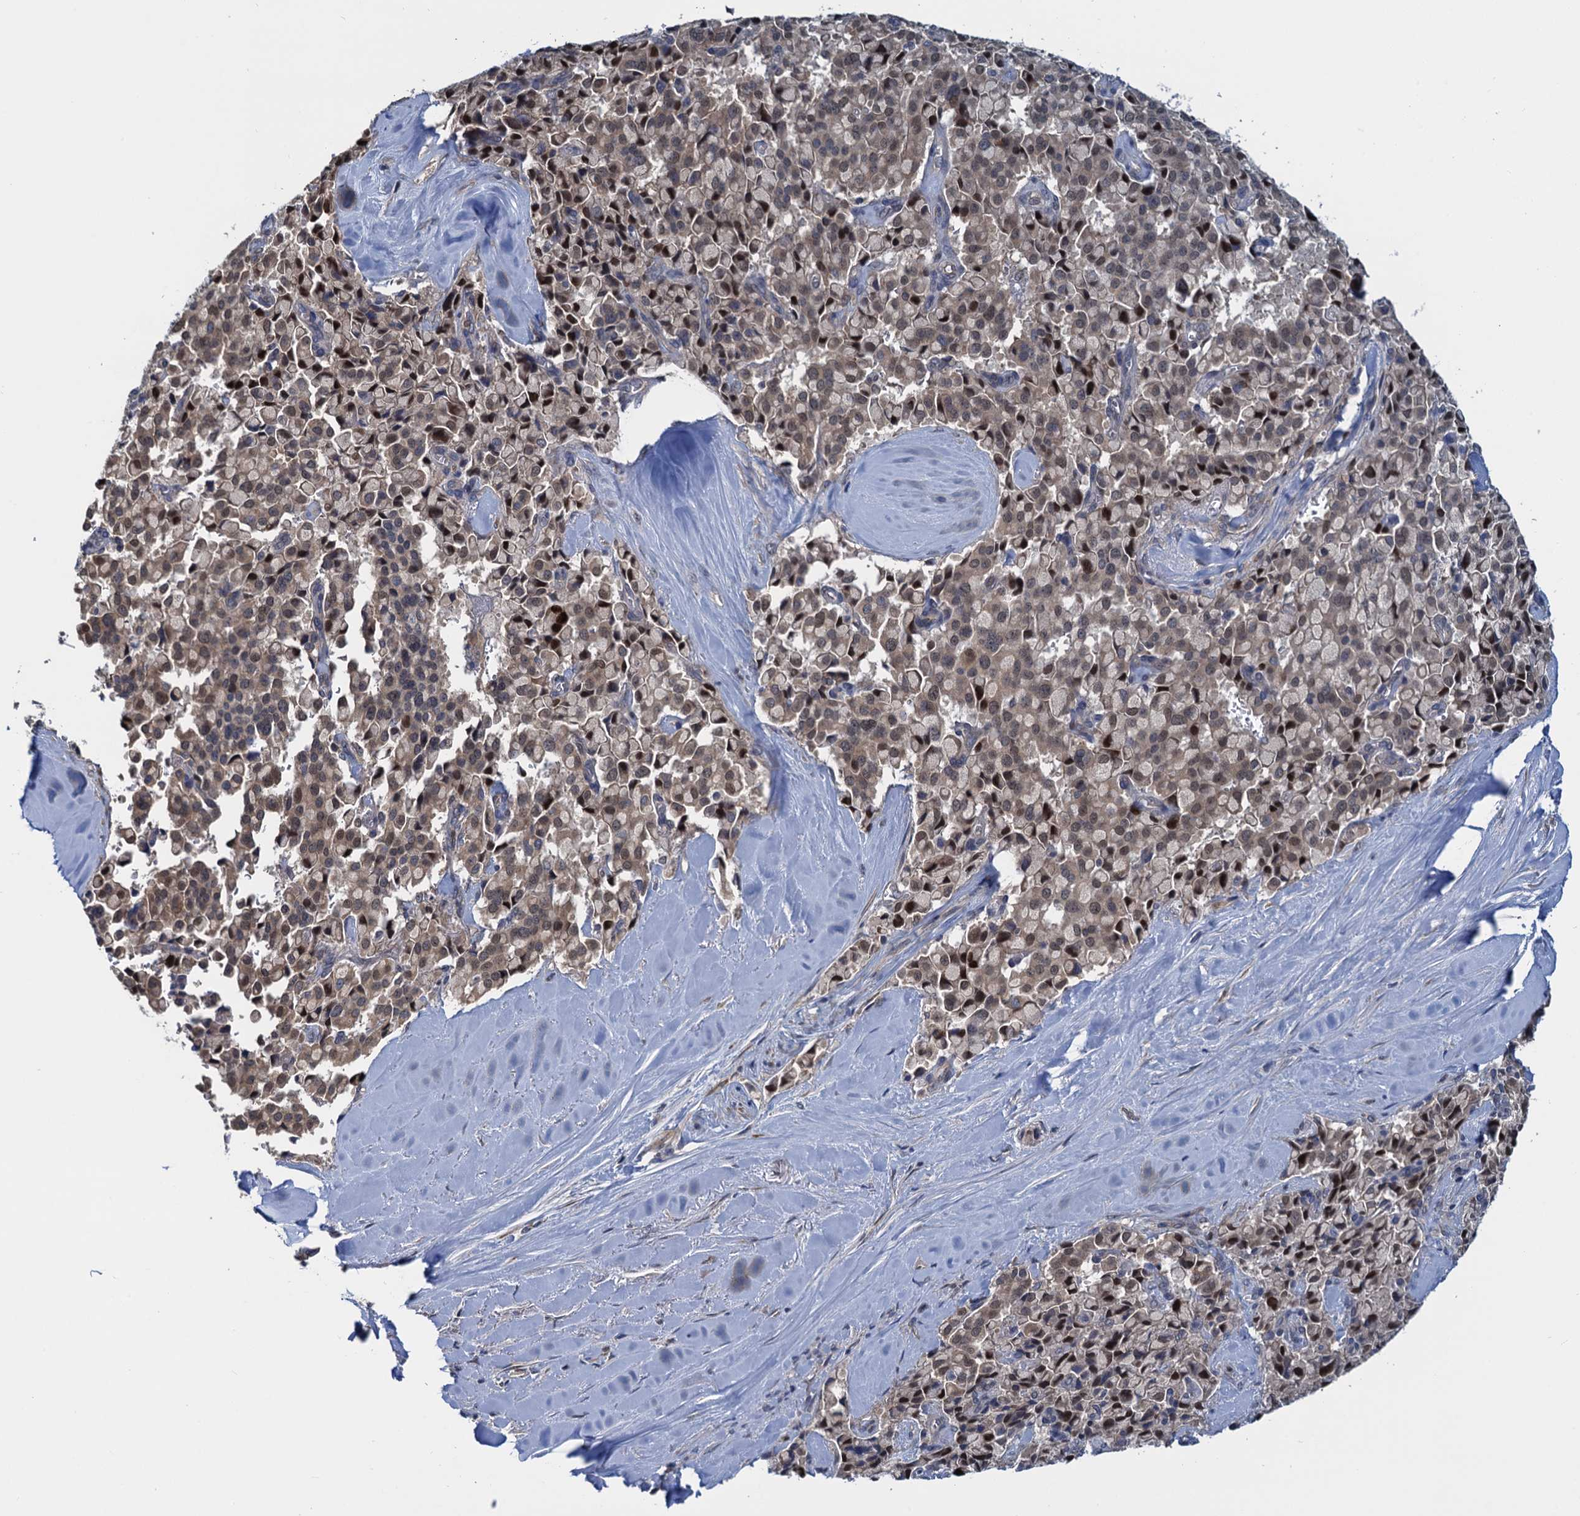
{"staining": {"intensity": "moderate", "quantity": "25%-75%", "location": "nuclear"}, "tissue": "pancreatic cancer", "cell_type": "Tumor cells", "image_type": "cancer", "snomed": [{"axis": "morphology", "description": "Adenocarcinoma, NOS"}, {"axis": "topography", "description": "Pancreas"}], "caption": "Immunohistochemical staining of human pancreatic cancer (adenocarcinoma) shows medium levels of moderate nuclear expression in approximately 25%-75% of tumor cells.", "gene": "RNF125", "patient": {"sex": "male", "age": 65}}